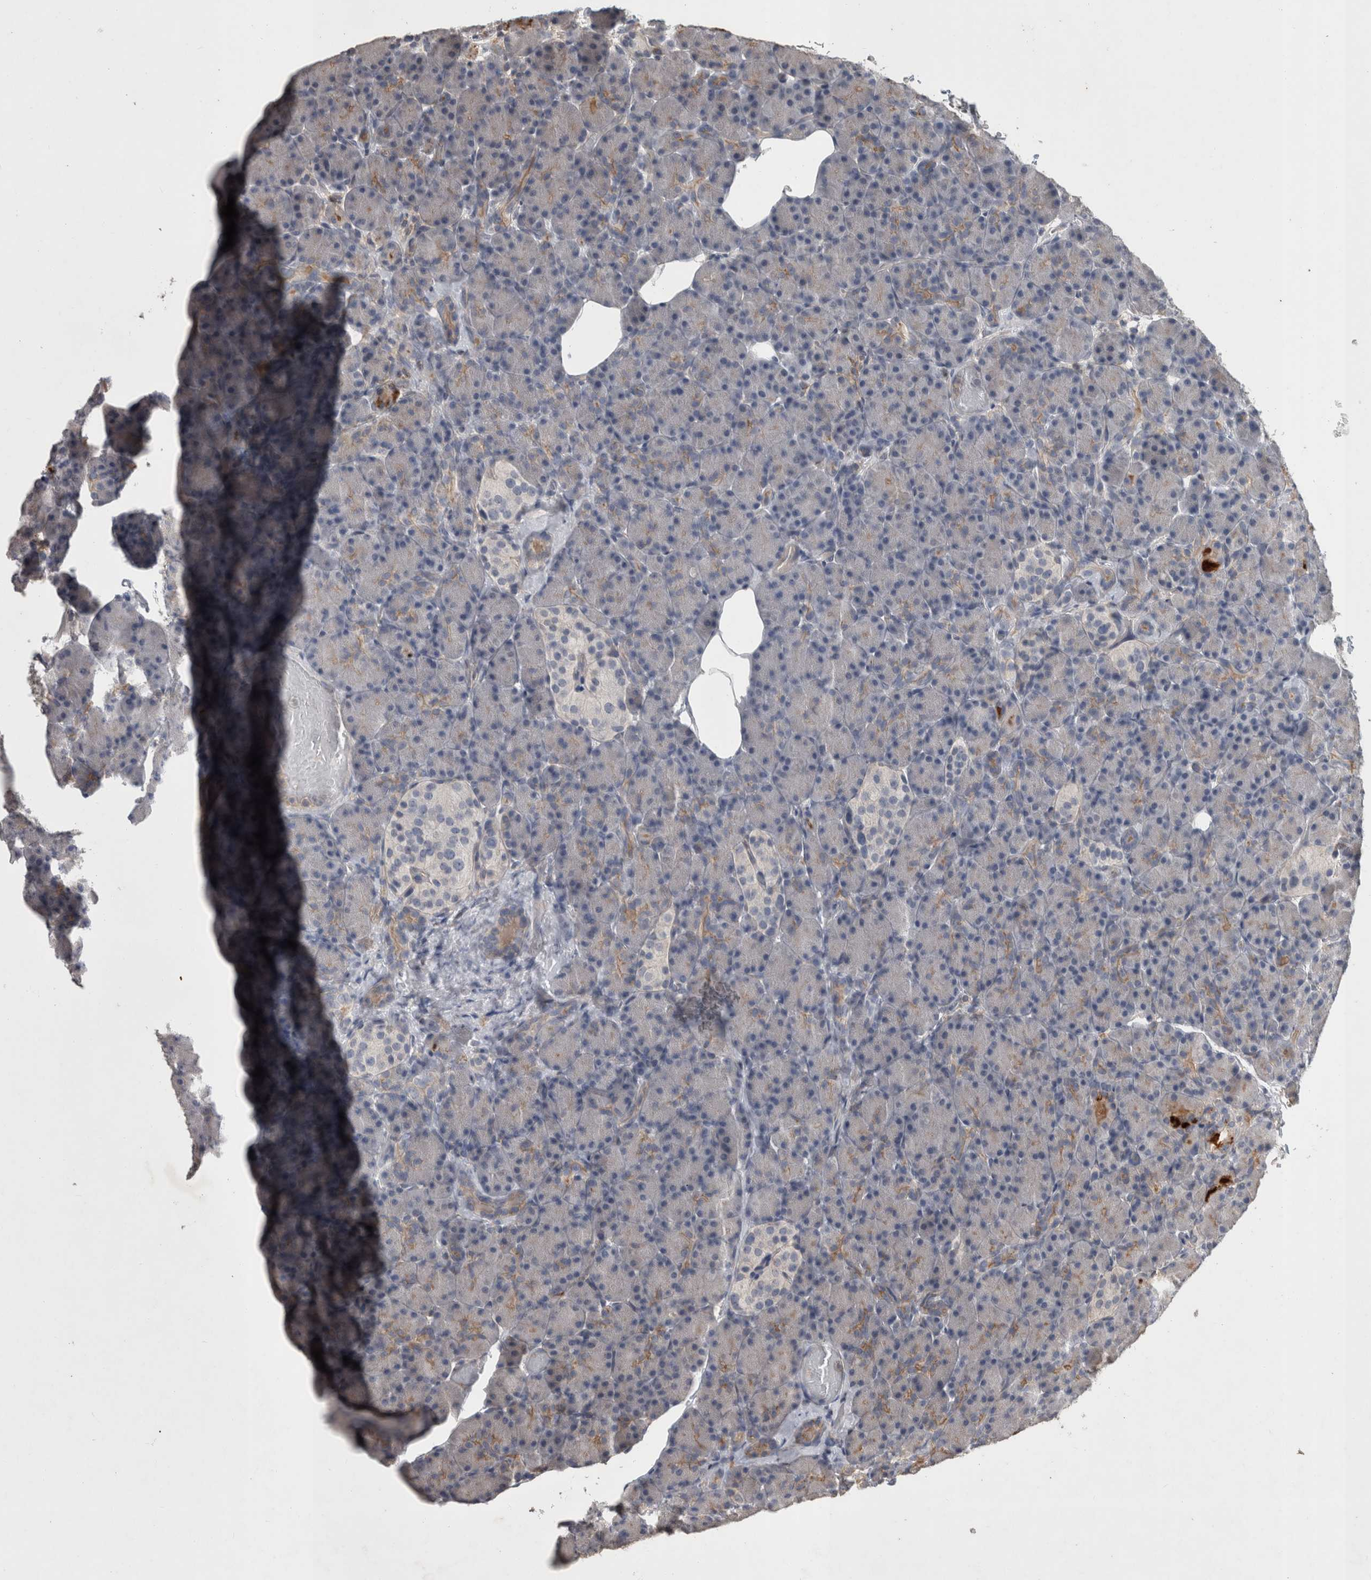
{"staining": {"intensity": "strong", "quantity": "<25%", "location": "cytoplasmic/membranous"}, "tissue": "pancreas", "cell_type": "Exocrine glandular cells", "image_type": "normal", "snomed": [{"axis": "morphology", "description": "Normal tissue, NOS"}, {"axis": "topography", "description": "Pancreas"}], "caption": "The photomicrograph demonstrates immunohistochemical staining of normal pancreas. There is strong cytoplasmic/membranous staining is identified in about <25% of exocrine glandular cells.", "gene": "SPATA48", "patient": {"sex": "female", "age": 43}}